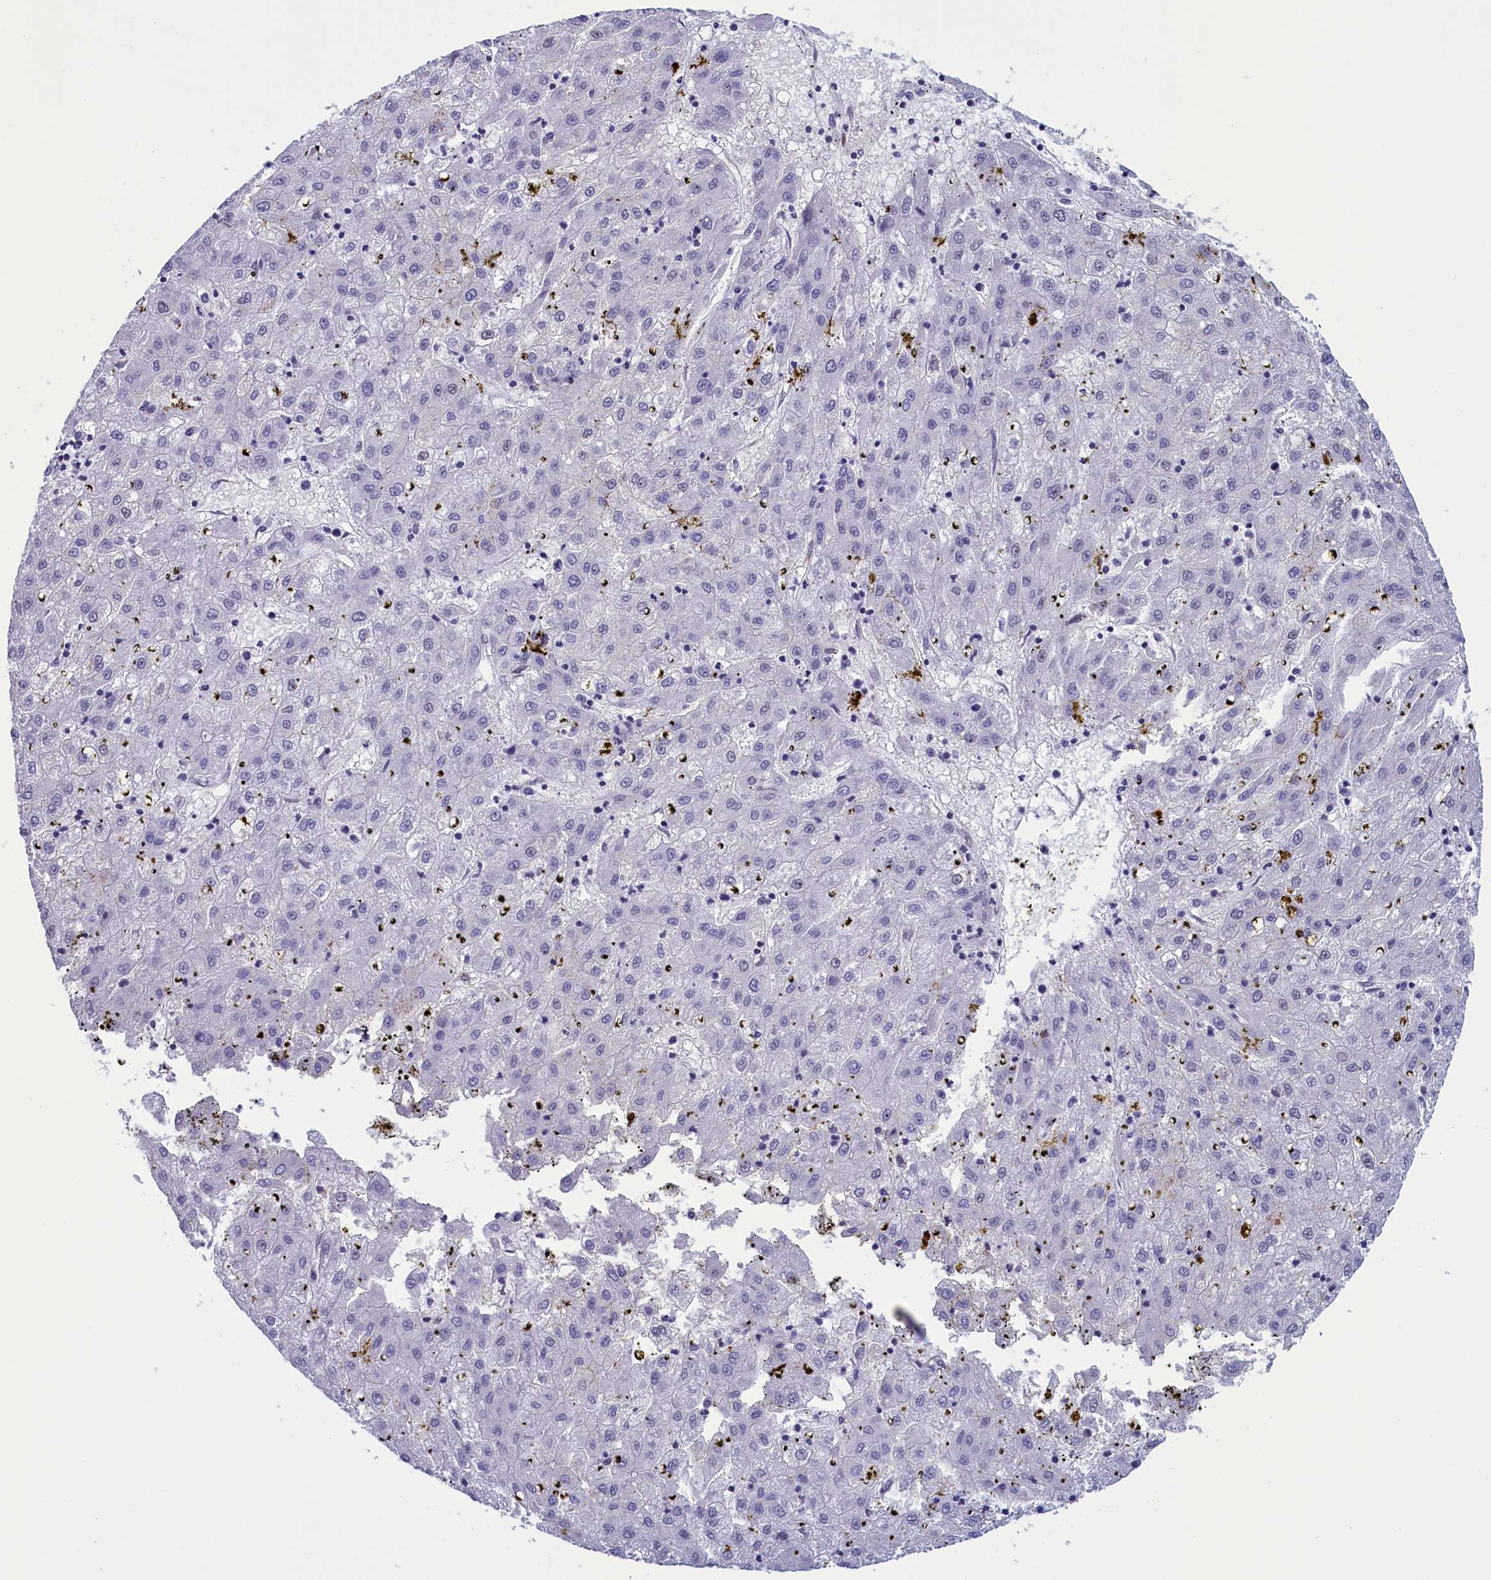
{"staining": {"intensity": "negative", "quantity": "none", "location": "none"}, "tissue": "liver cancer", "cell_type": "Tumor cells", "image_type": "cancer", "snomed": [{"axis": "morphology", "description": "Carcinoma, Hepatocellular, NOS"}, {"axis": "topography", "description": "Liver"}], "caption": "This is an immunohistochemistry micrograph of liver cancer (hepatocellular carcinoma). There is no expression in tumor cells.", "gene": "PARS2", "patient": {"sex": "male", "age": 72}}